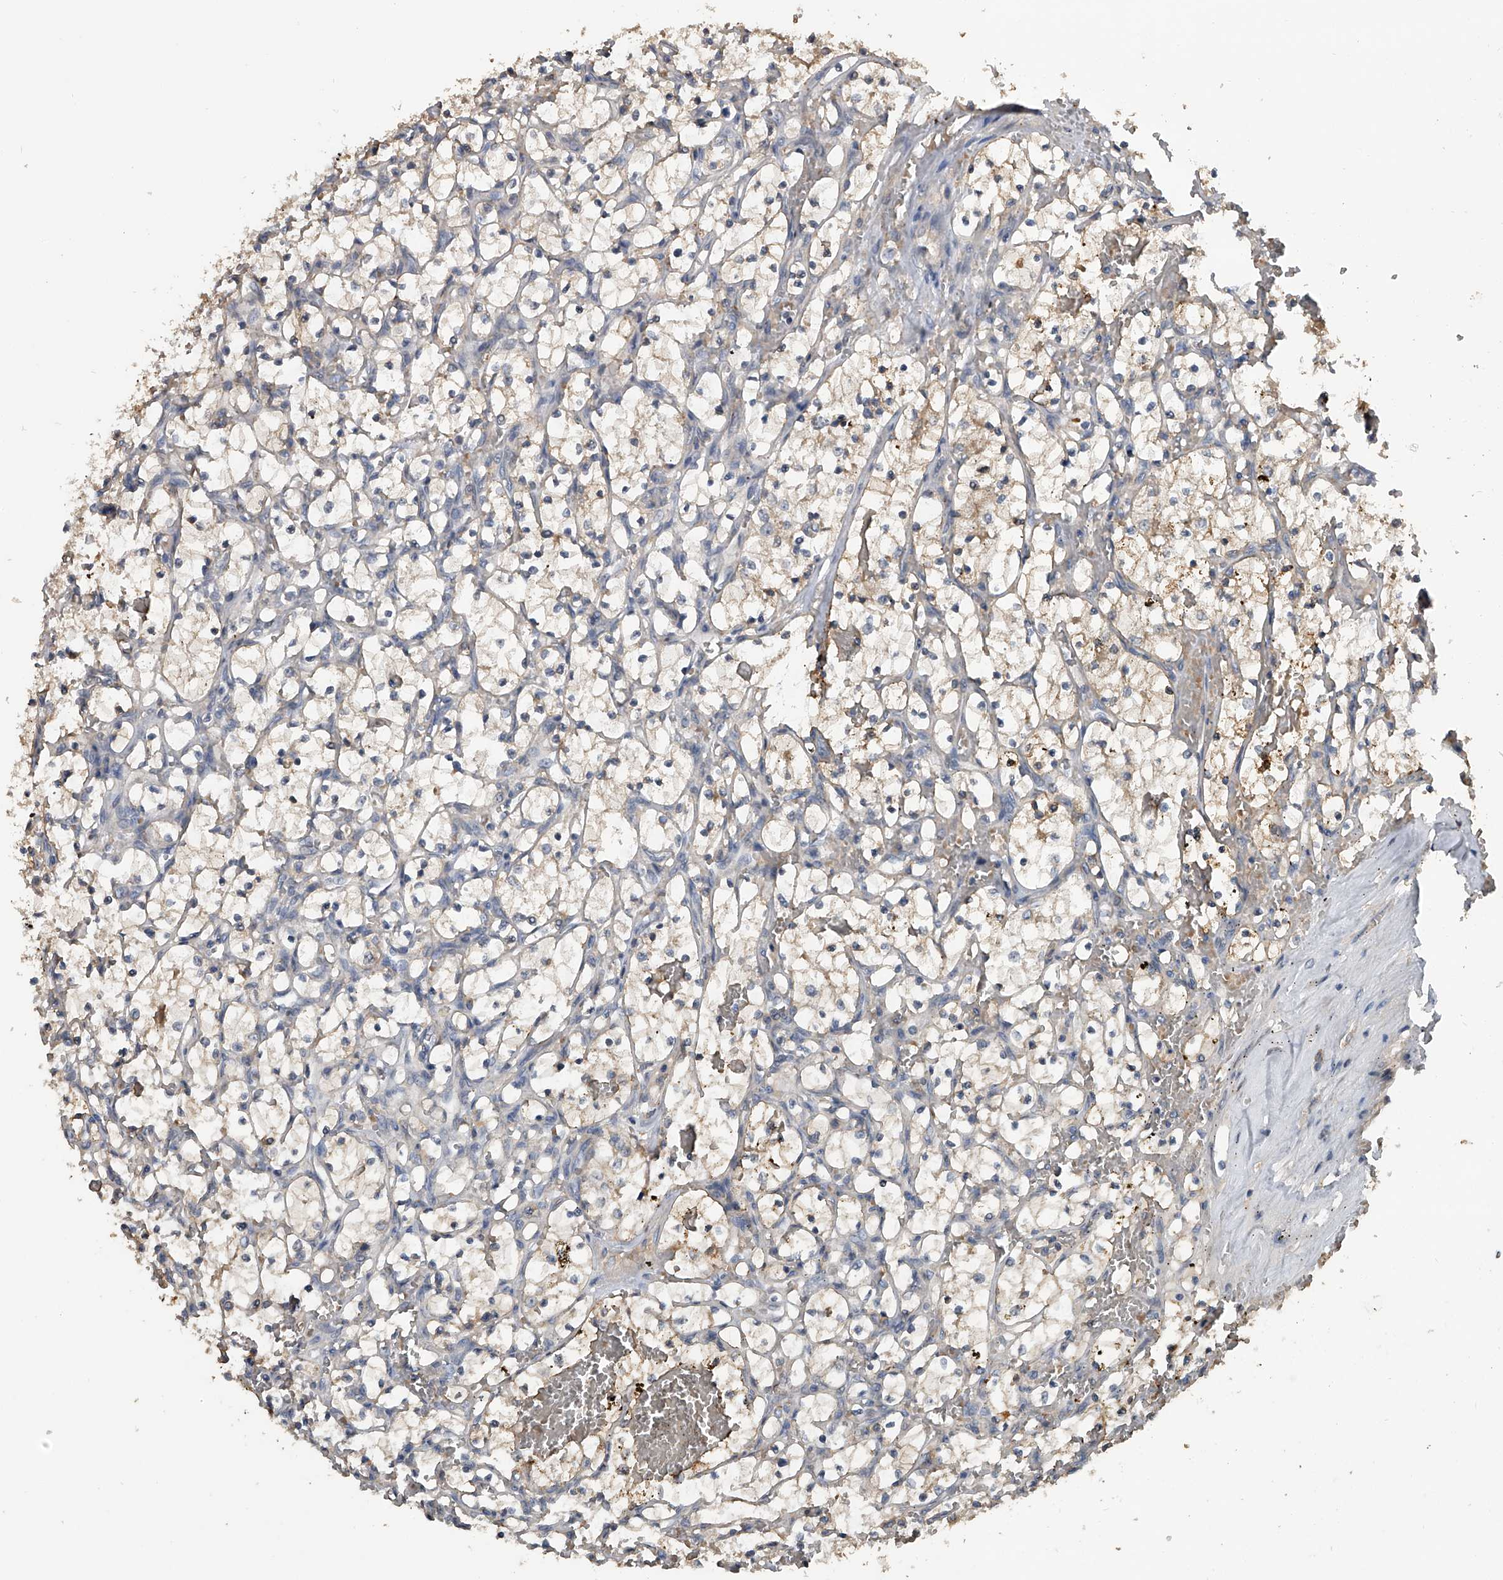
{"staining": {"intensity": "weak", "quantity": "<25%", "location": "cytoplasmic/membranous"}, "tissue": "renal cancer", "cell_type": "Tumor cells", "image_type": "cancer", "snomed": [{"axis": "morphology", "description": "Adenocarcinoma, NOS"}, {"axis": "topography", "description": "Kidney"}], "caption": "This micrograph is of adenocarcinoma (renal) stained with IHC to label a protein in brown with the nuclei are counter-stained blue. There is no staining in tumor cells.", "gene": "DOCK9", "patient": {"sex": "female", "age": 69}}